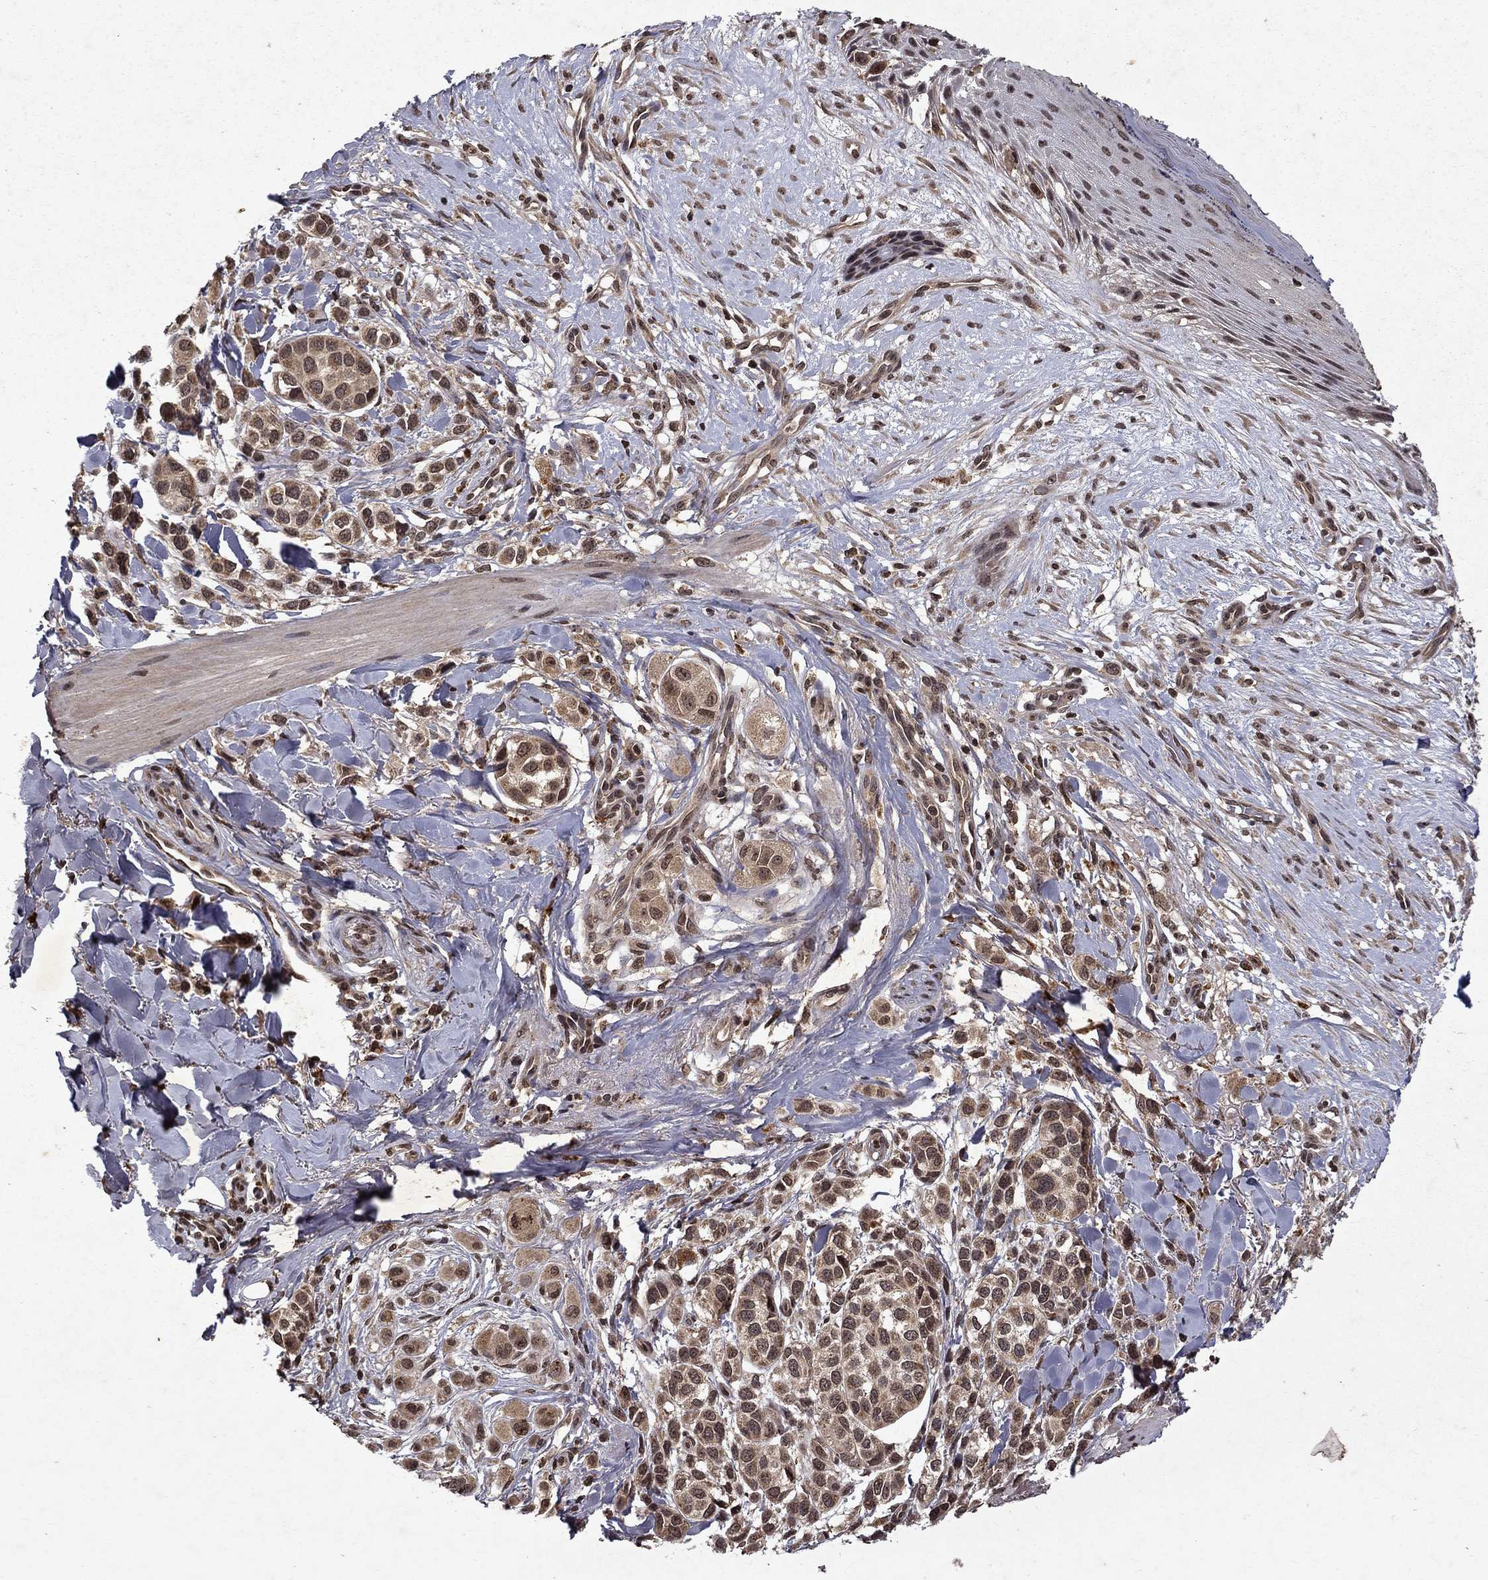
{"staining": {"intensity": "weak", "quantity": "25%-75%", "location": "cytoplasmic/membranous"}, "tissue": "melanoma", "cell_type": "Tumor cells", "image_type": "cancer", "snomed": [{"axis": "morphology", "description": "Malignant melanoma, NOS"}, {"axis": "topography", "description": "Skin"}], "caption": "Approximately 25%-75% of tumor cells in melanoma reveal weak cytoplasmic/membranous protein expression as visualized by brown immunohistochemical staining.", "gene": "PIN4", "patient": {"sex": "male", "age": 57}}